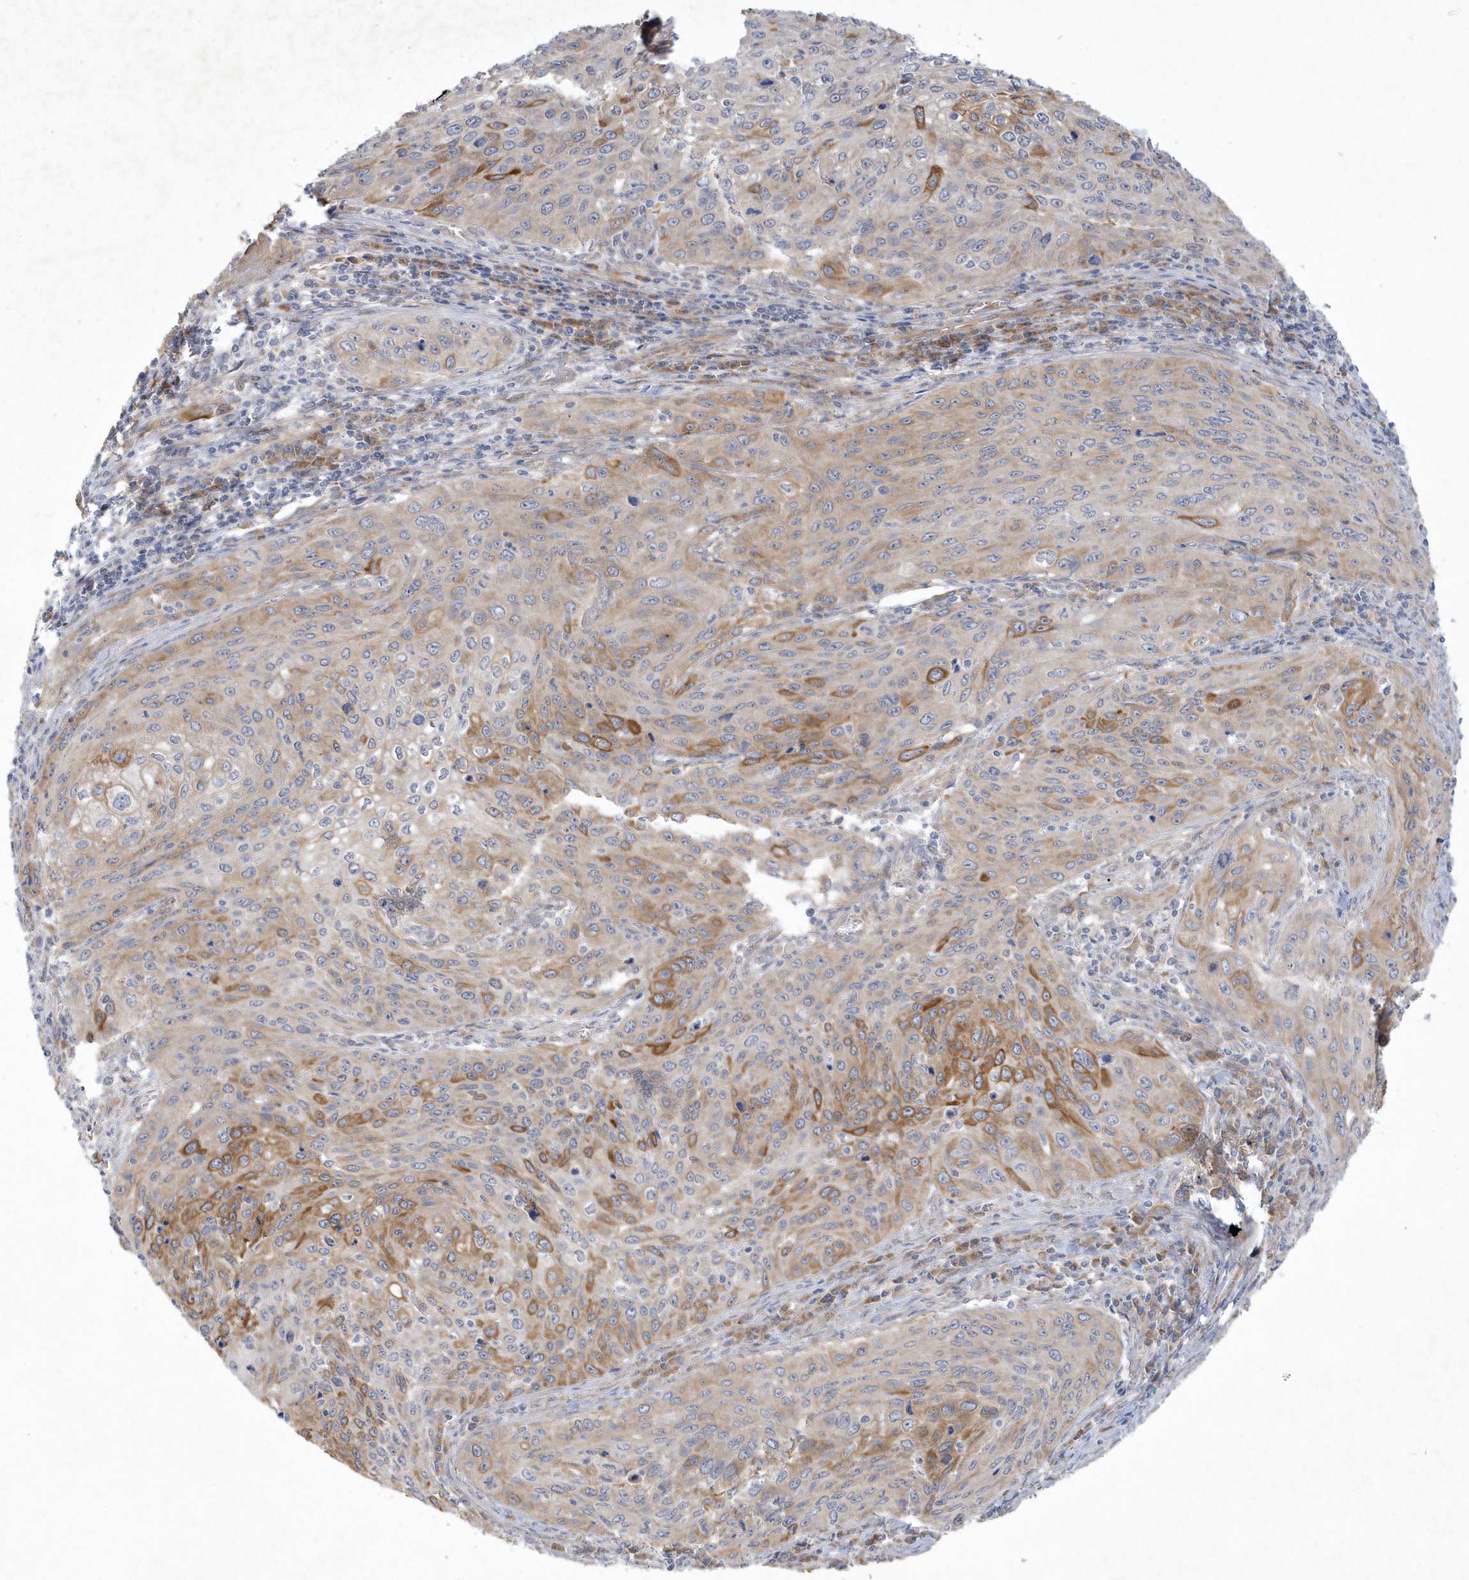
{"staining": {"intensity": "moderate", "quantity": "25%-75%", "location": "cytoplasmic/membranous"}, "tissue": "cervical cancer", "cell_type": "Tumor cells", "image_type": "cancer", "snomed": [{"axis": "morphology", "description": "Squamous cell carcinoma, NOS"}, {"axis": "topography", "description": "Cervix"}], "caption": "There is medium levels of moderate cytoplasmic/membranous positivity in tumor cells of cervical cancer, as demonstrated by immunohistochemical staining (brown color).", "gene": "LARS1", "patient": {"sex": "female", "age": 32}}